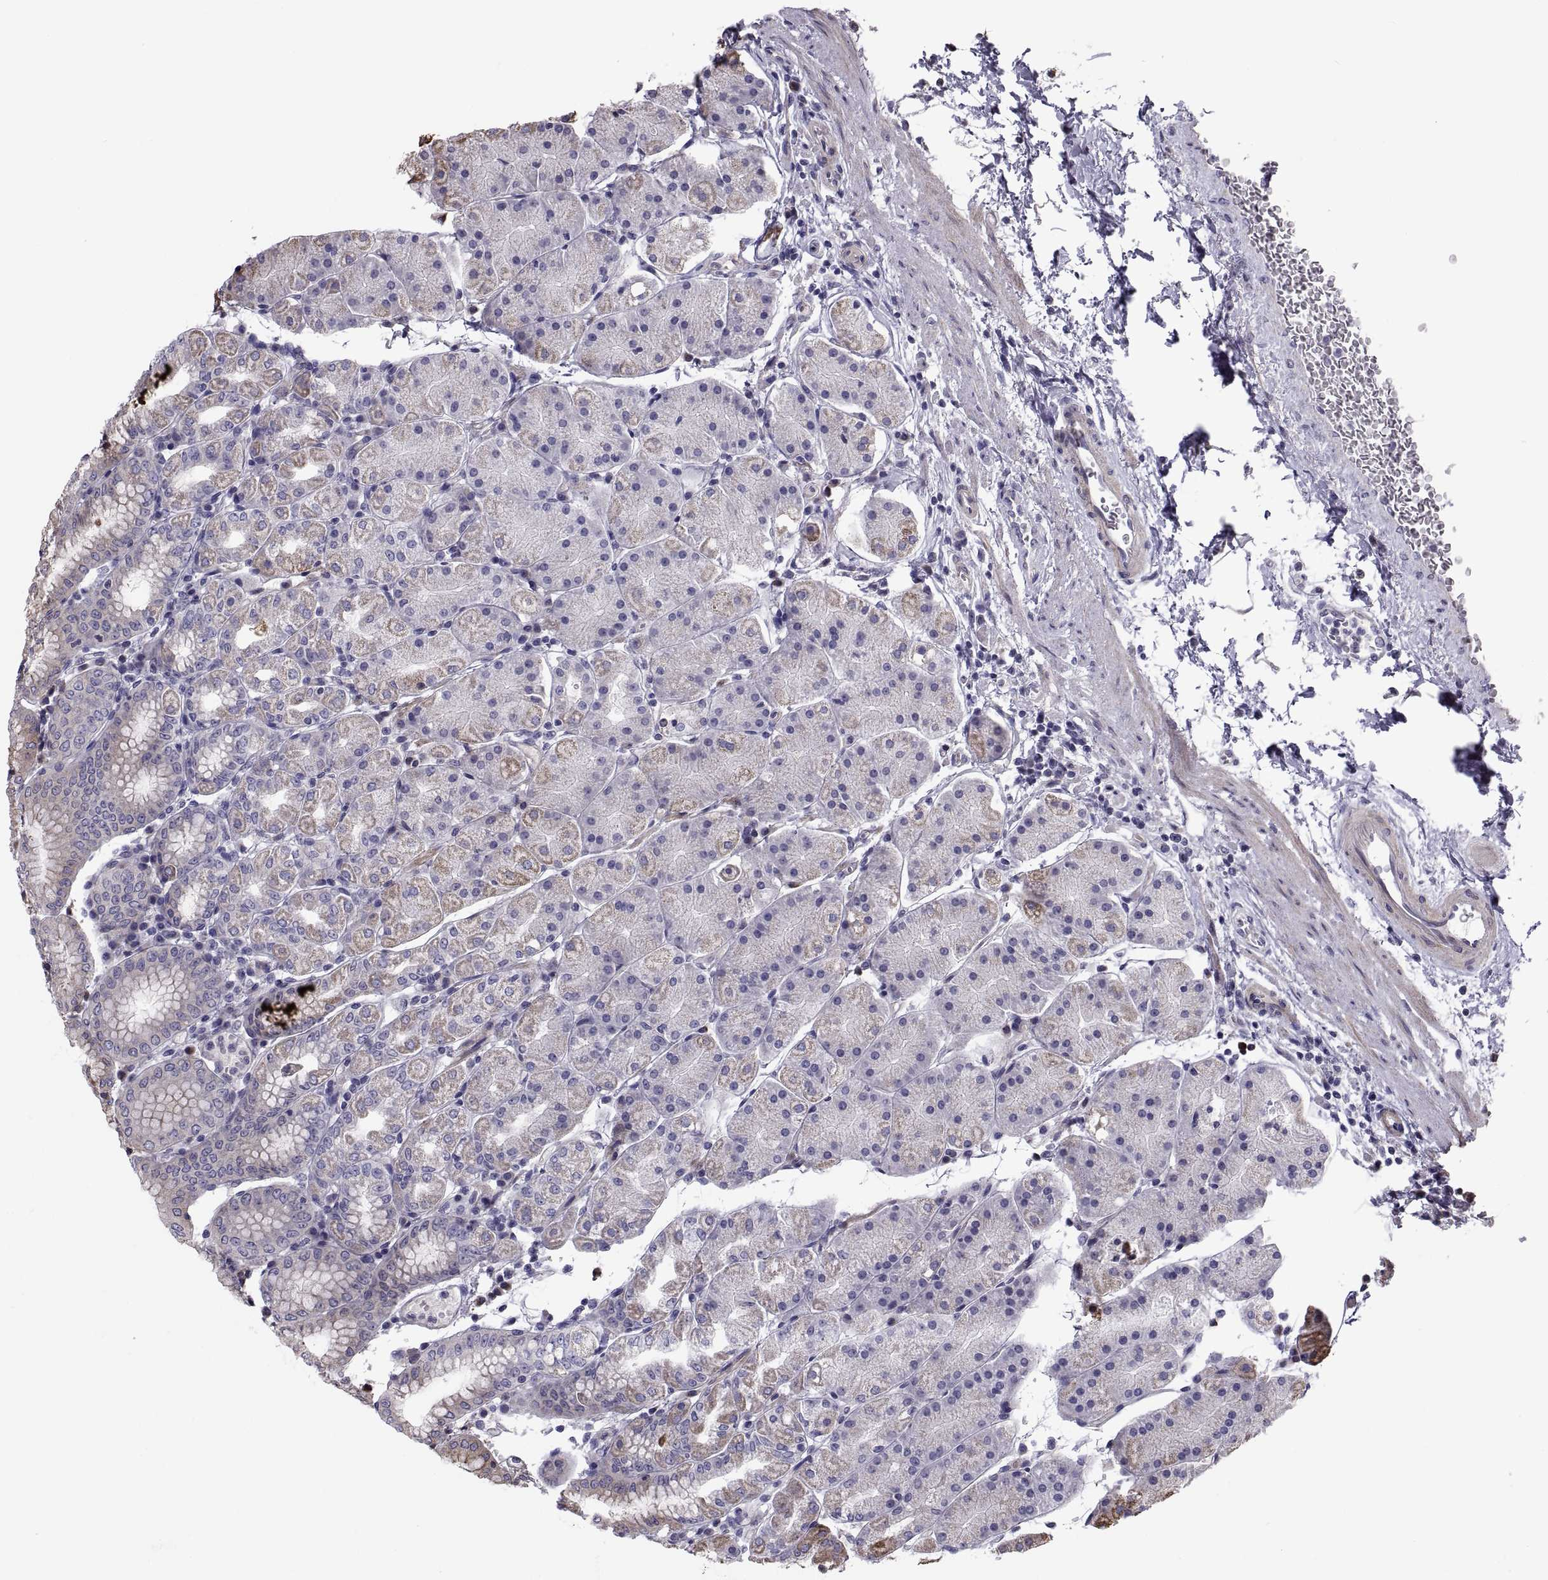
{"staining": {"intensity": "weak", "quantity": "25%-75%", "location": "cytoplasmic/membranous"}, "tissue": "stomach", "cell_type": "Glandular cells", "image_type": "normal", "snomed": [{"axis": "morphology", "description": "Normal tissue, NOS"}, {"axis": "topography", "description": "Stomach"}], "caption": "Immunohistochemistry (IHC) image of normal human stomach stained for a protein (brown), which shows low levels of weak cytoplasmic/membranous positivity in about 25%-75% of glandular cells.", "gene": "ANO1", "patient": {"sex": "male", "age": 54}}